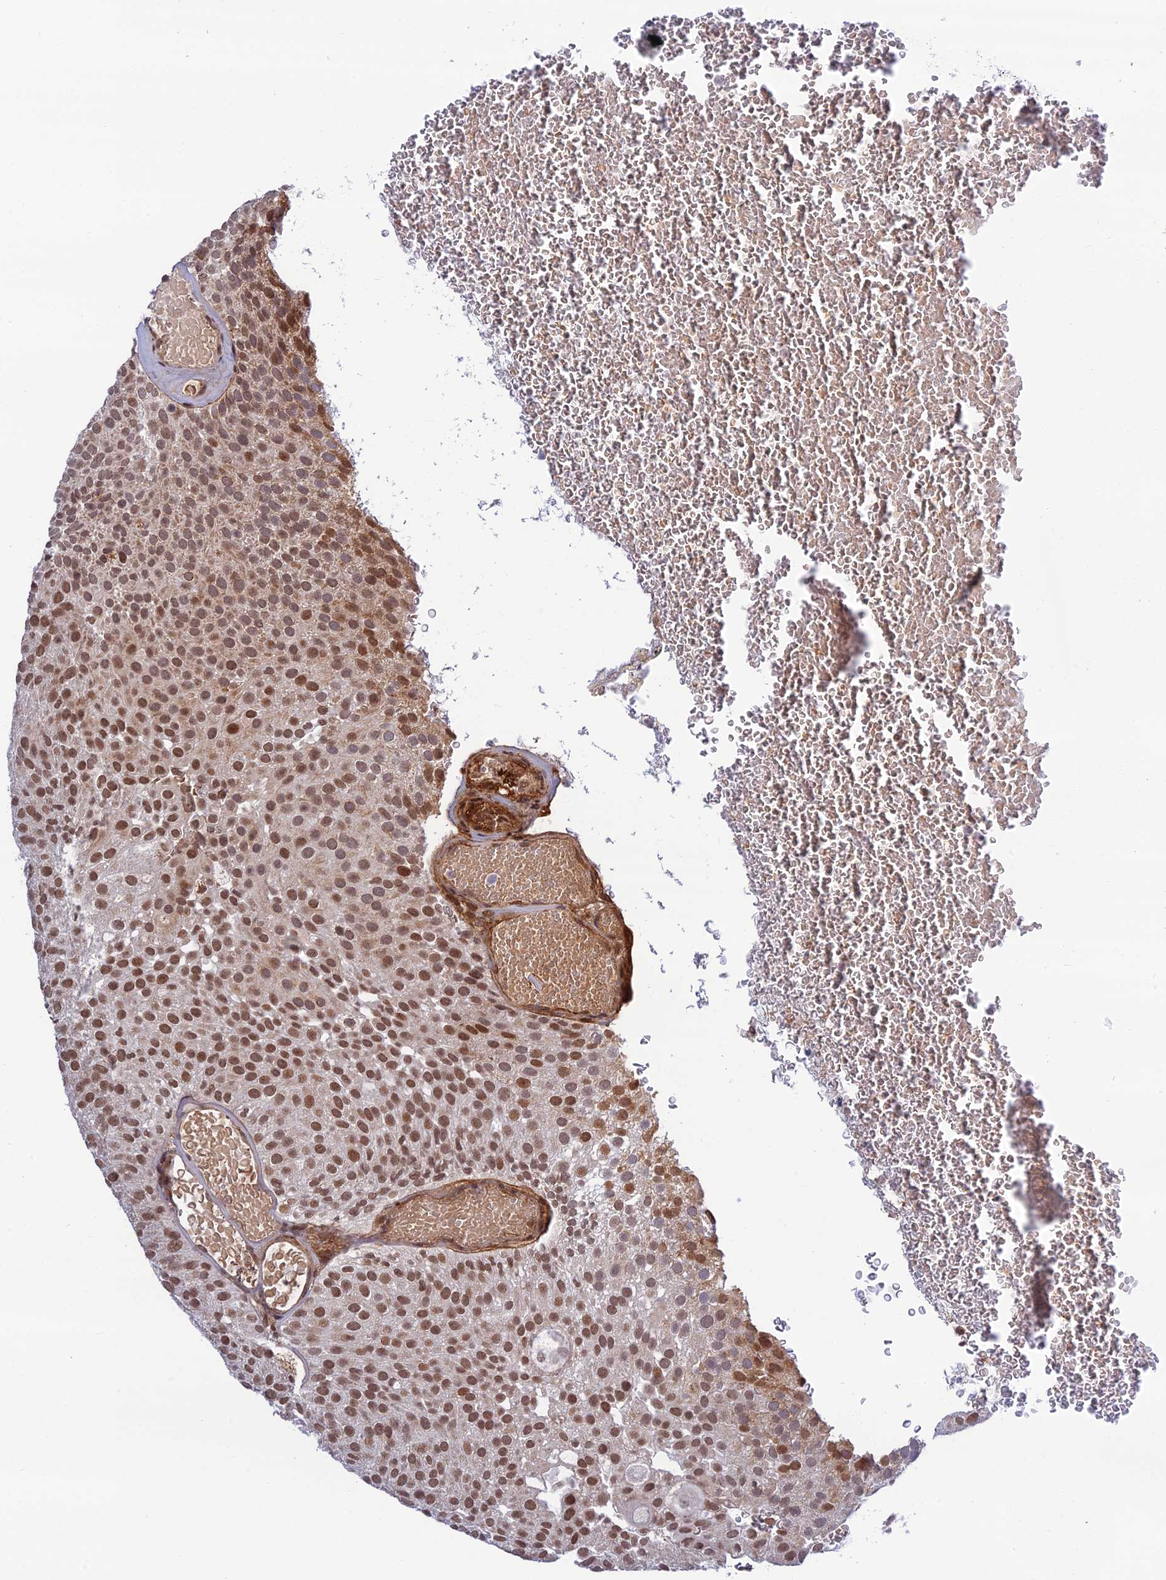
{"staining": {"intensity": "moderate", "quantity": ">75%", "location": "nuclear"}, "tissue": "urothelial cancer", "cell_type": "Tumor cells", "image_type": "cancer", "snomed": [{"axis": "morphology", "description": "Urothelial carcinoma, Low grade"}, {"axis": "topography", "description": "Urinary bladder"}], "caption": "Immunohistochemistry (IHC) of low-grade urothelial carcinoma exhibits medium levels of moderate nuclear staining in about >75% of tumor cells.", "gene": "REXO1", "patient": {"sex": "male", "age": 78}}